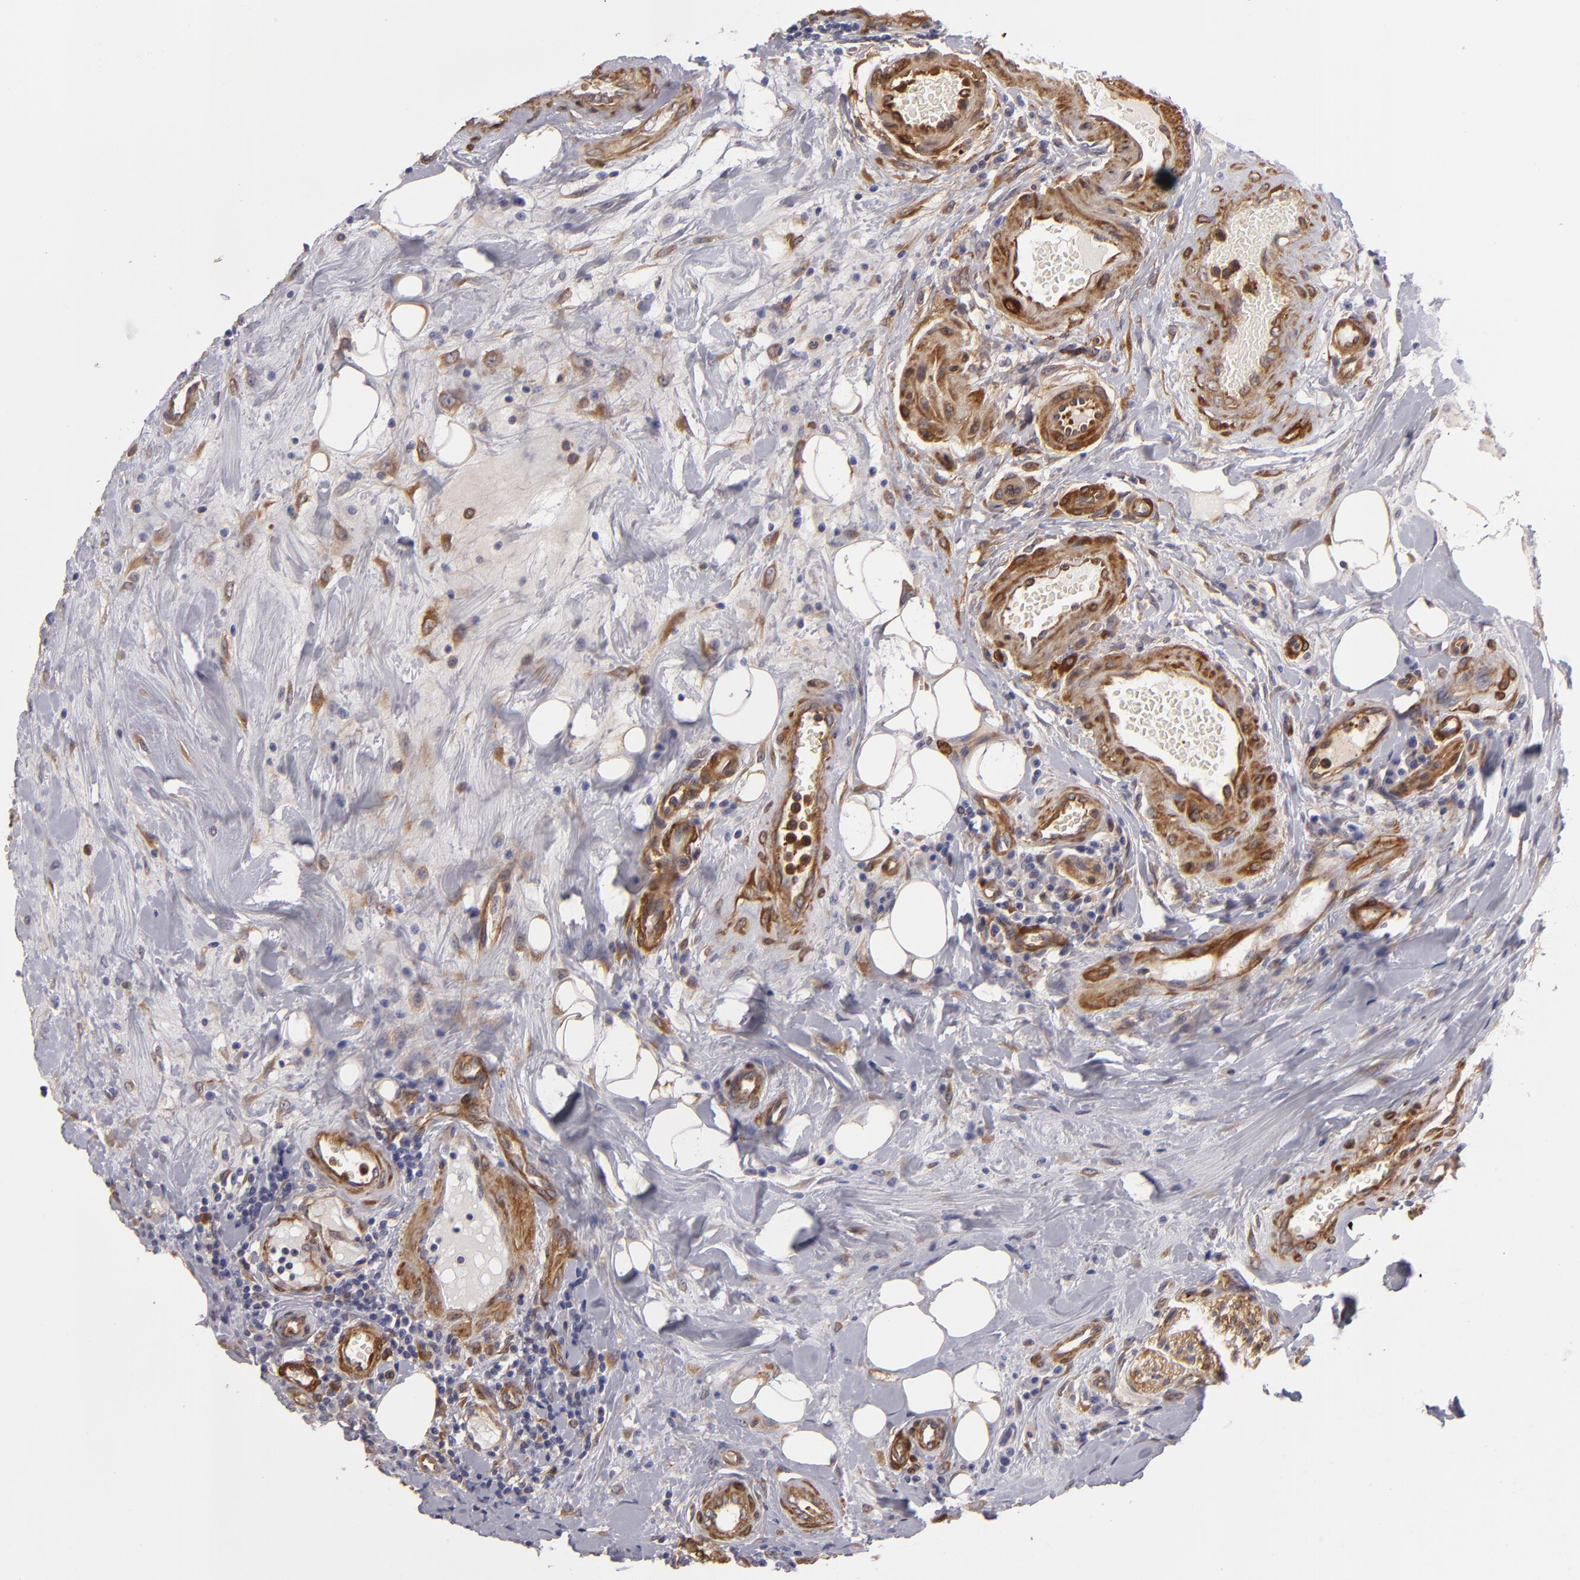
{"staining": {"intensity": "moderate", "quantity": ">75%", "location": "cytoplasmic/membranous"}, "tissue": "colorectal cancer", "cell_type": "Tumor cells", "image_type": "cancer", "snomed": [{"axis": "morphology", "description": "Adenocarcinoma, NOS"}, {"axis": "topography", "description": "Colon"}], "caption": "The image displays a brown stain indicating the presence of a protein in the cytoplasmic/membranous of tumor cells in colorectal cancer (adenocarcinoma).", "gene": "VCL", "patient": {"sex": "male", "age": 54}}